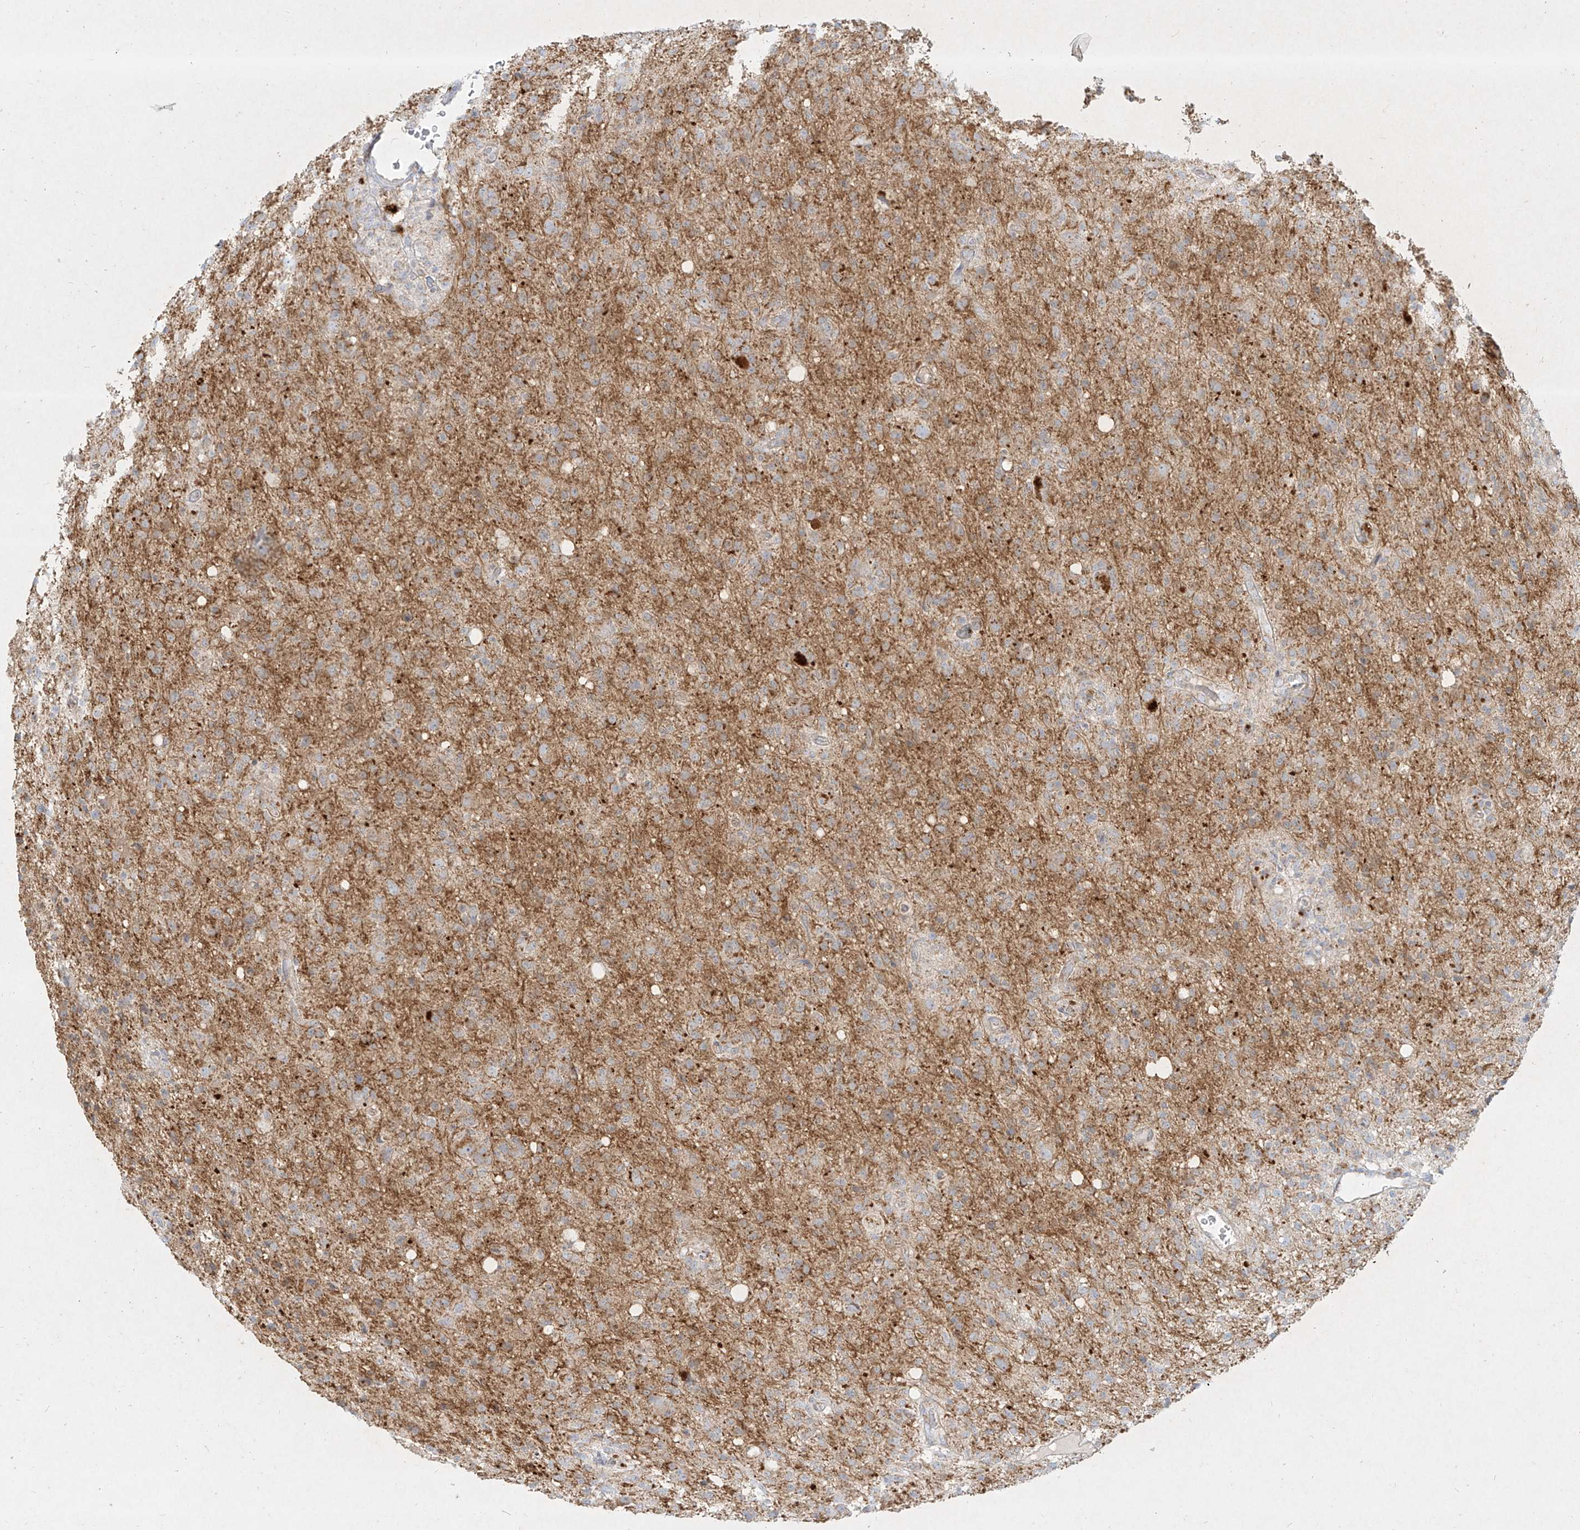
{"staining": {"intensity": "moderate", "quantity": "<25%", "location": "cytoplasmic/membranous"}, "tissue": "glioma", "cell_type": "Tumor cells", "image_type": "cancer", "snomed": [{"axis": "morphology", "description": "Glioma, malignant, High grade"}, {"axis": "topography", "description": "Brain"}], "caption": "High-power microscopy captured an IHC histopathology image of malignant glioma (high-grade), revealing moderate cytoplasmic/membranous positivity in about <25% of tumor cells.", "gene": "MTX2", "patient": {"sex": "female", "age": 57}}